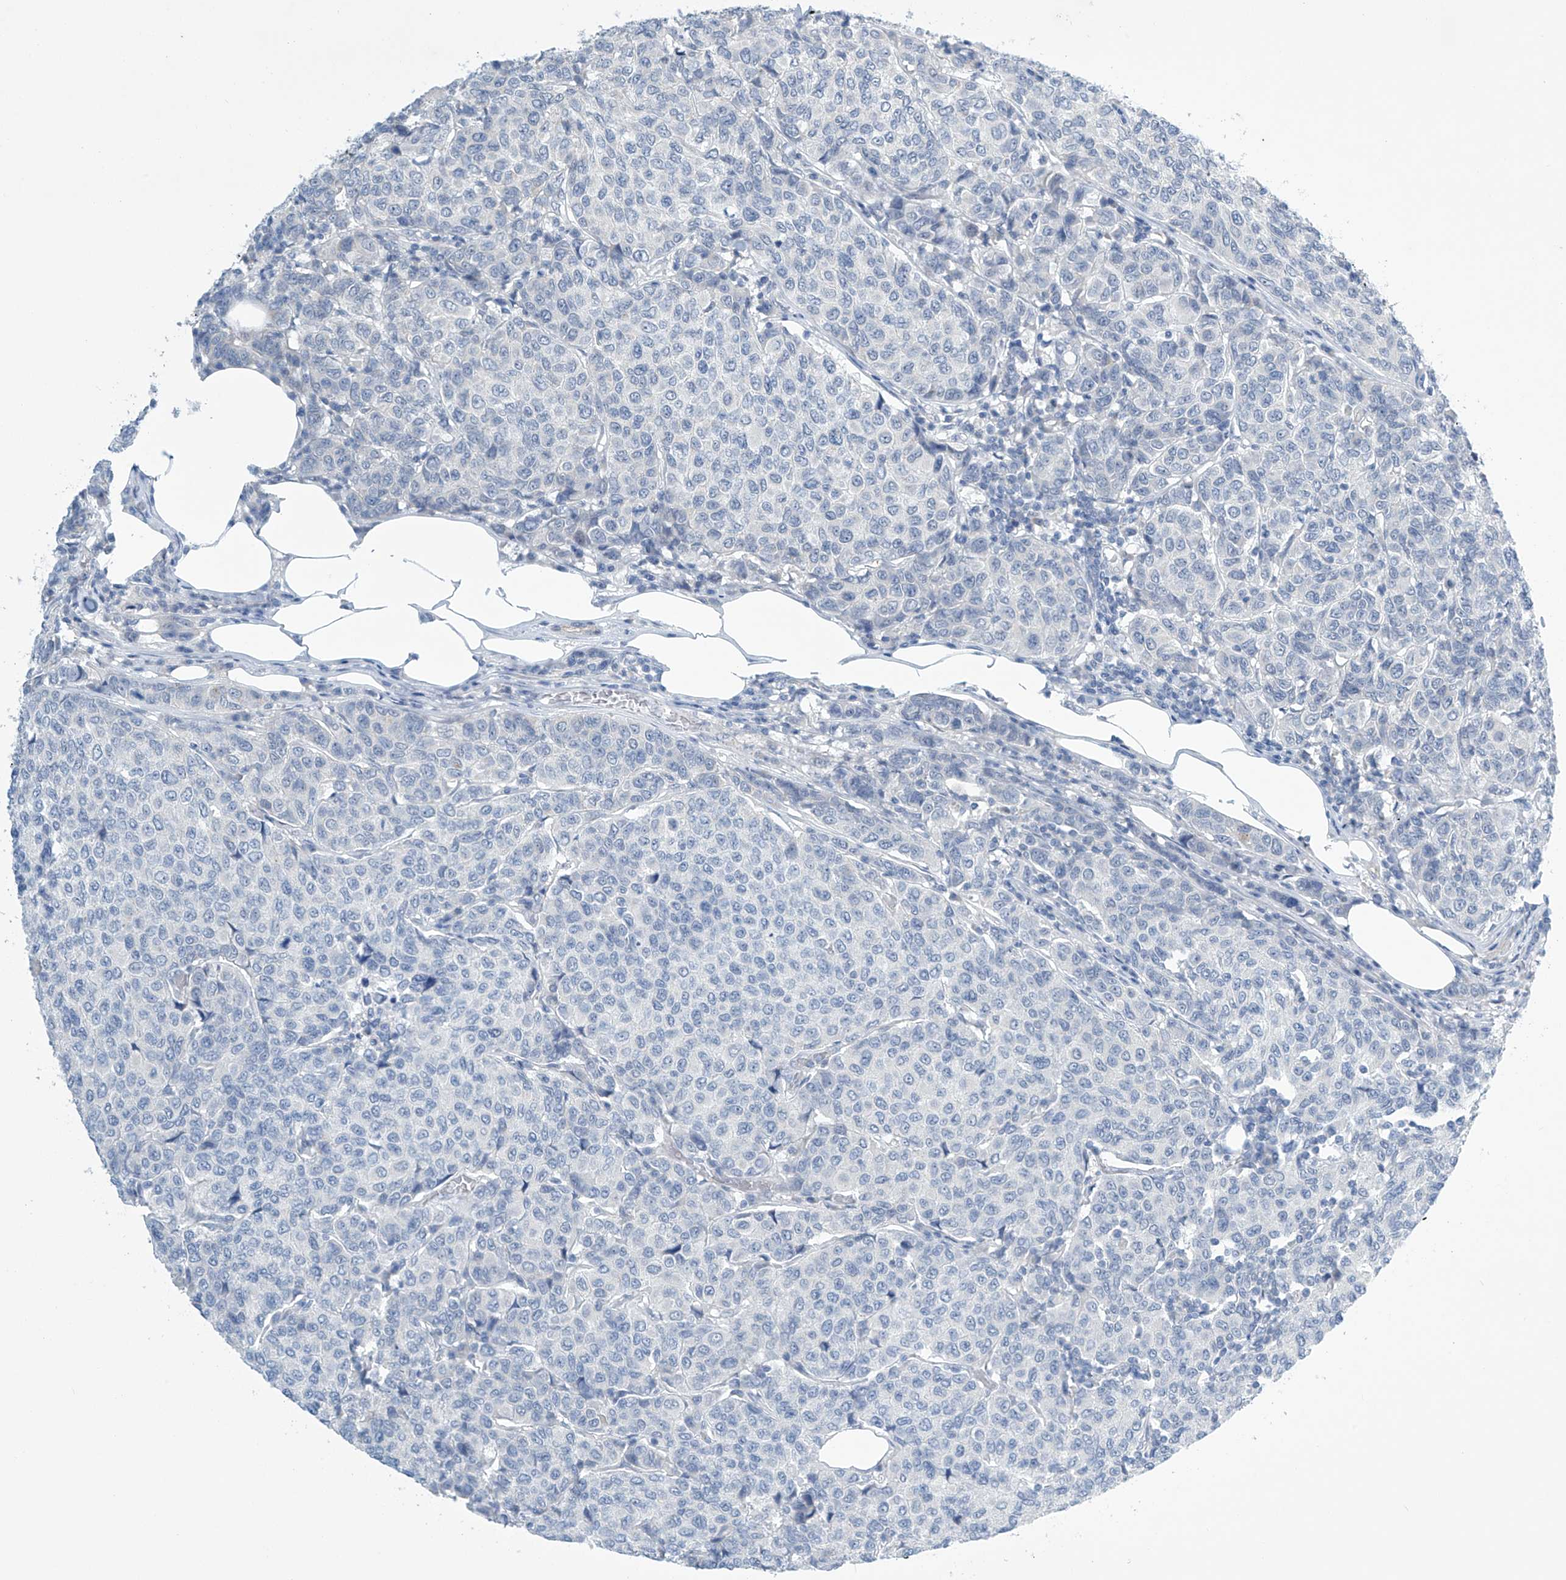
{"staining": {"intensity": "negative", "quantity": "none", "location": "none"}, "tissue": "breast cancer", "cell_type": "Tumor cells", "image_type": "cancer", "snomed": [{"axis": "morphology", "description": "Duct carcinoma"}, {"axis": "topography", "description": "Breast"}], "caption": "Immunohistochemical staining of human breast cancer (invasive ductal carcinoma) demonstrates no significant expression in tumor cells.", "gene": "SLC35A5", "patient": {"sex": "female", "age": 55}}